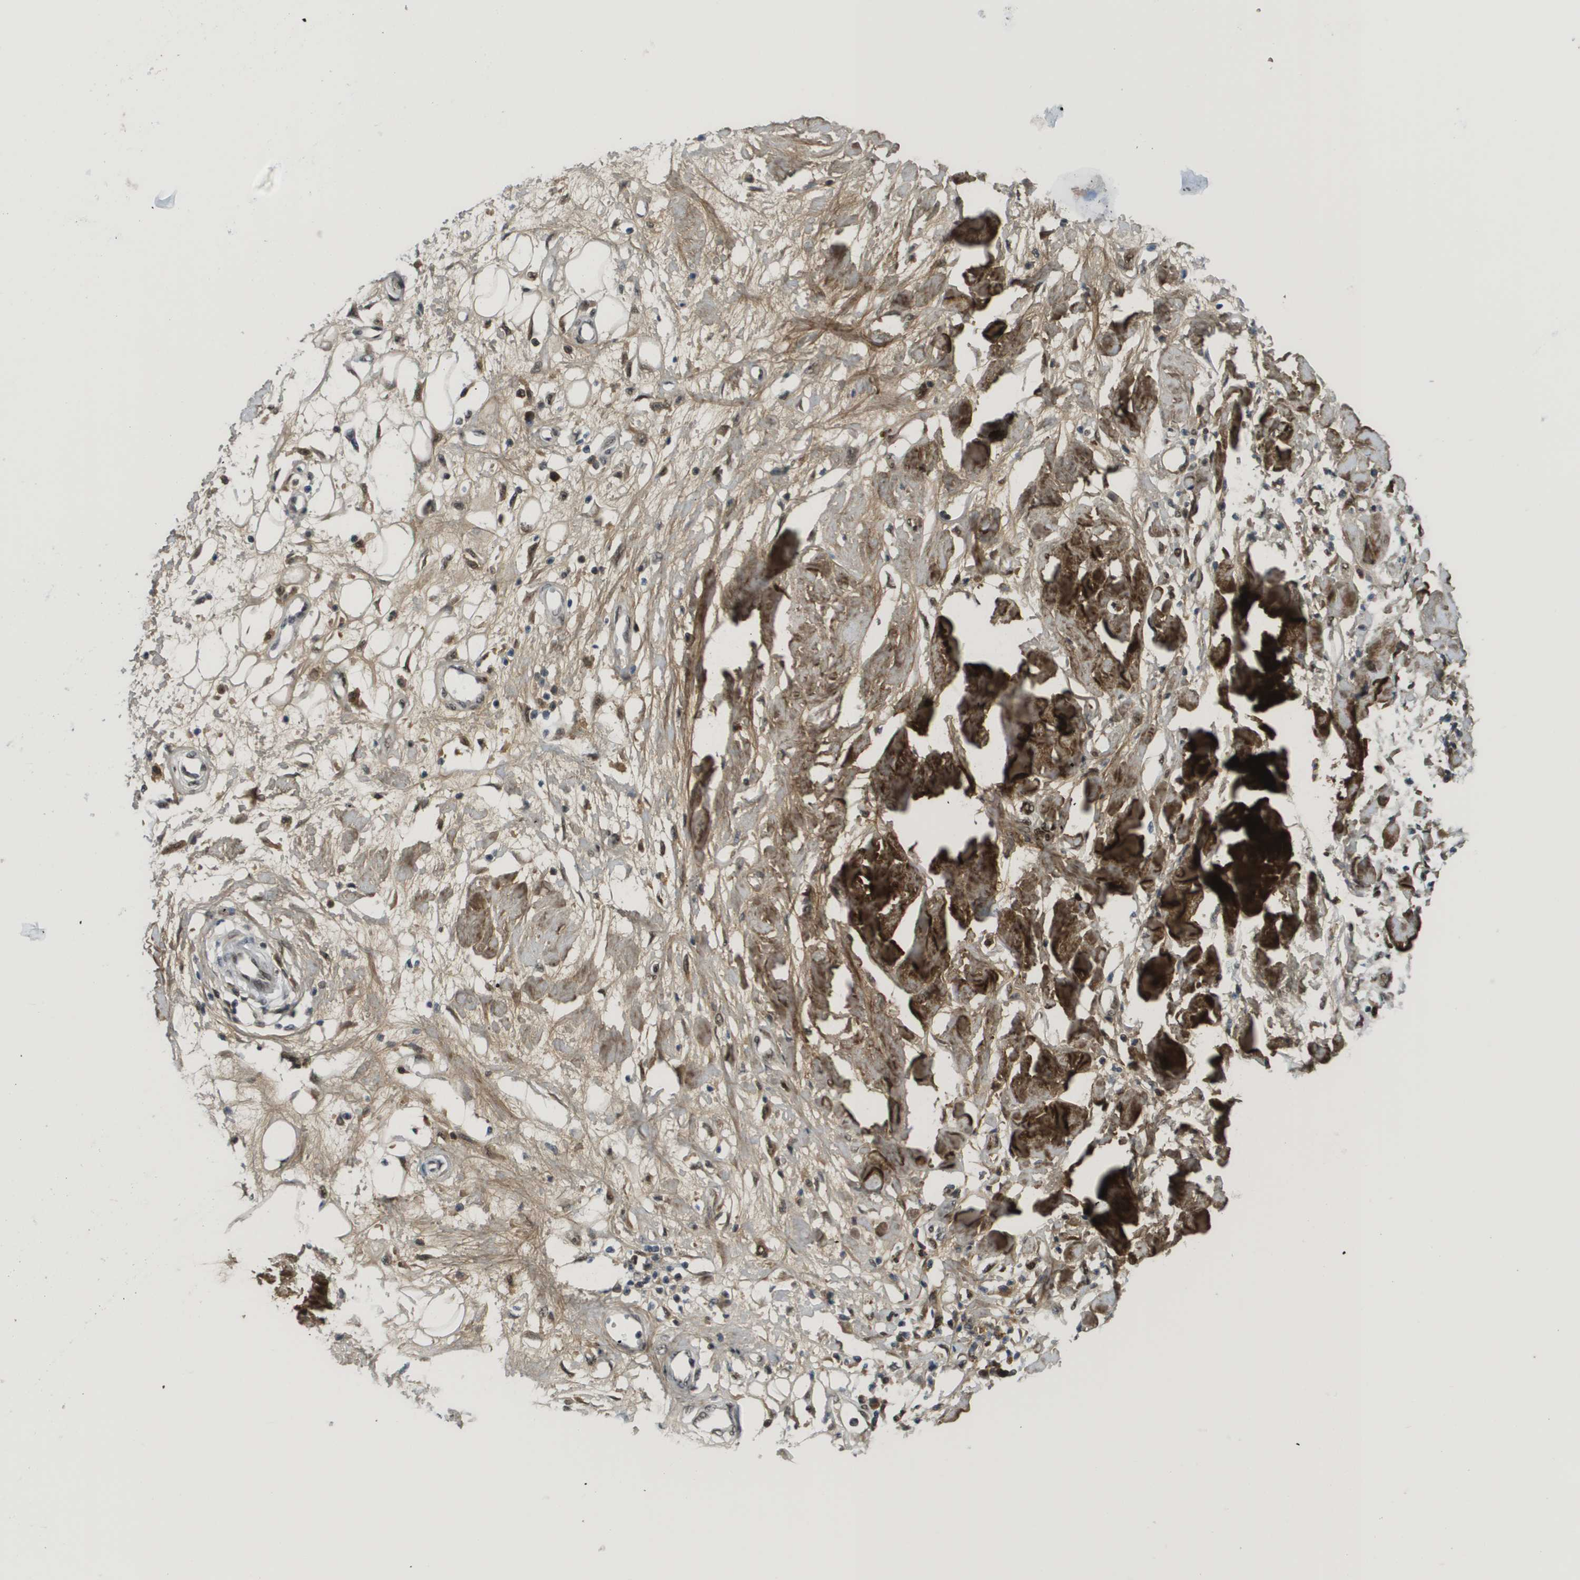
{"staining": {"intensity": "moderate", "quantity": ">75%", "location": "cytoplasmic/membranous,nuclear"}, "tissue": "adipose tissue", "cell_type": "Adipocytes", "image_type": "normal", "snomed": [{"axis": "morphology", "description": "Normal tissue, NOS"}, {"axis": "morphology", "description": "Squamous cell carcinoma, NOS"}, {"axis": "topography", "description": "Skin"}, {"axis": "topography", "description": "Peripheral nerve tissue"}], "caption": "This is an image of immunohistochemistry staining of normal adipose tissue, which shows moderate positivity in the cytoplasmic/membranous,nuclear of adipocytes.", "gene": "SMARCAD1", "patient": {"sex": "male", "age": 83}}